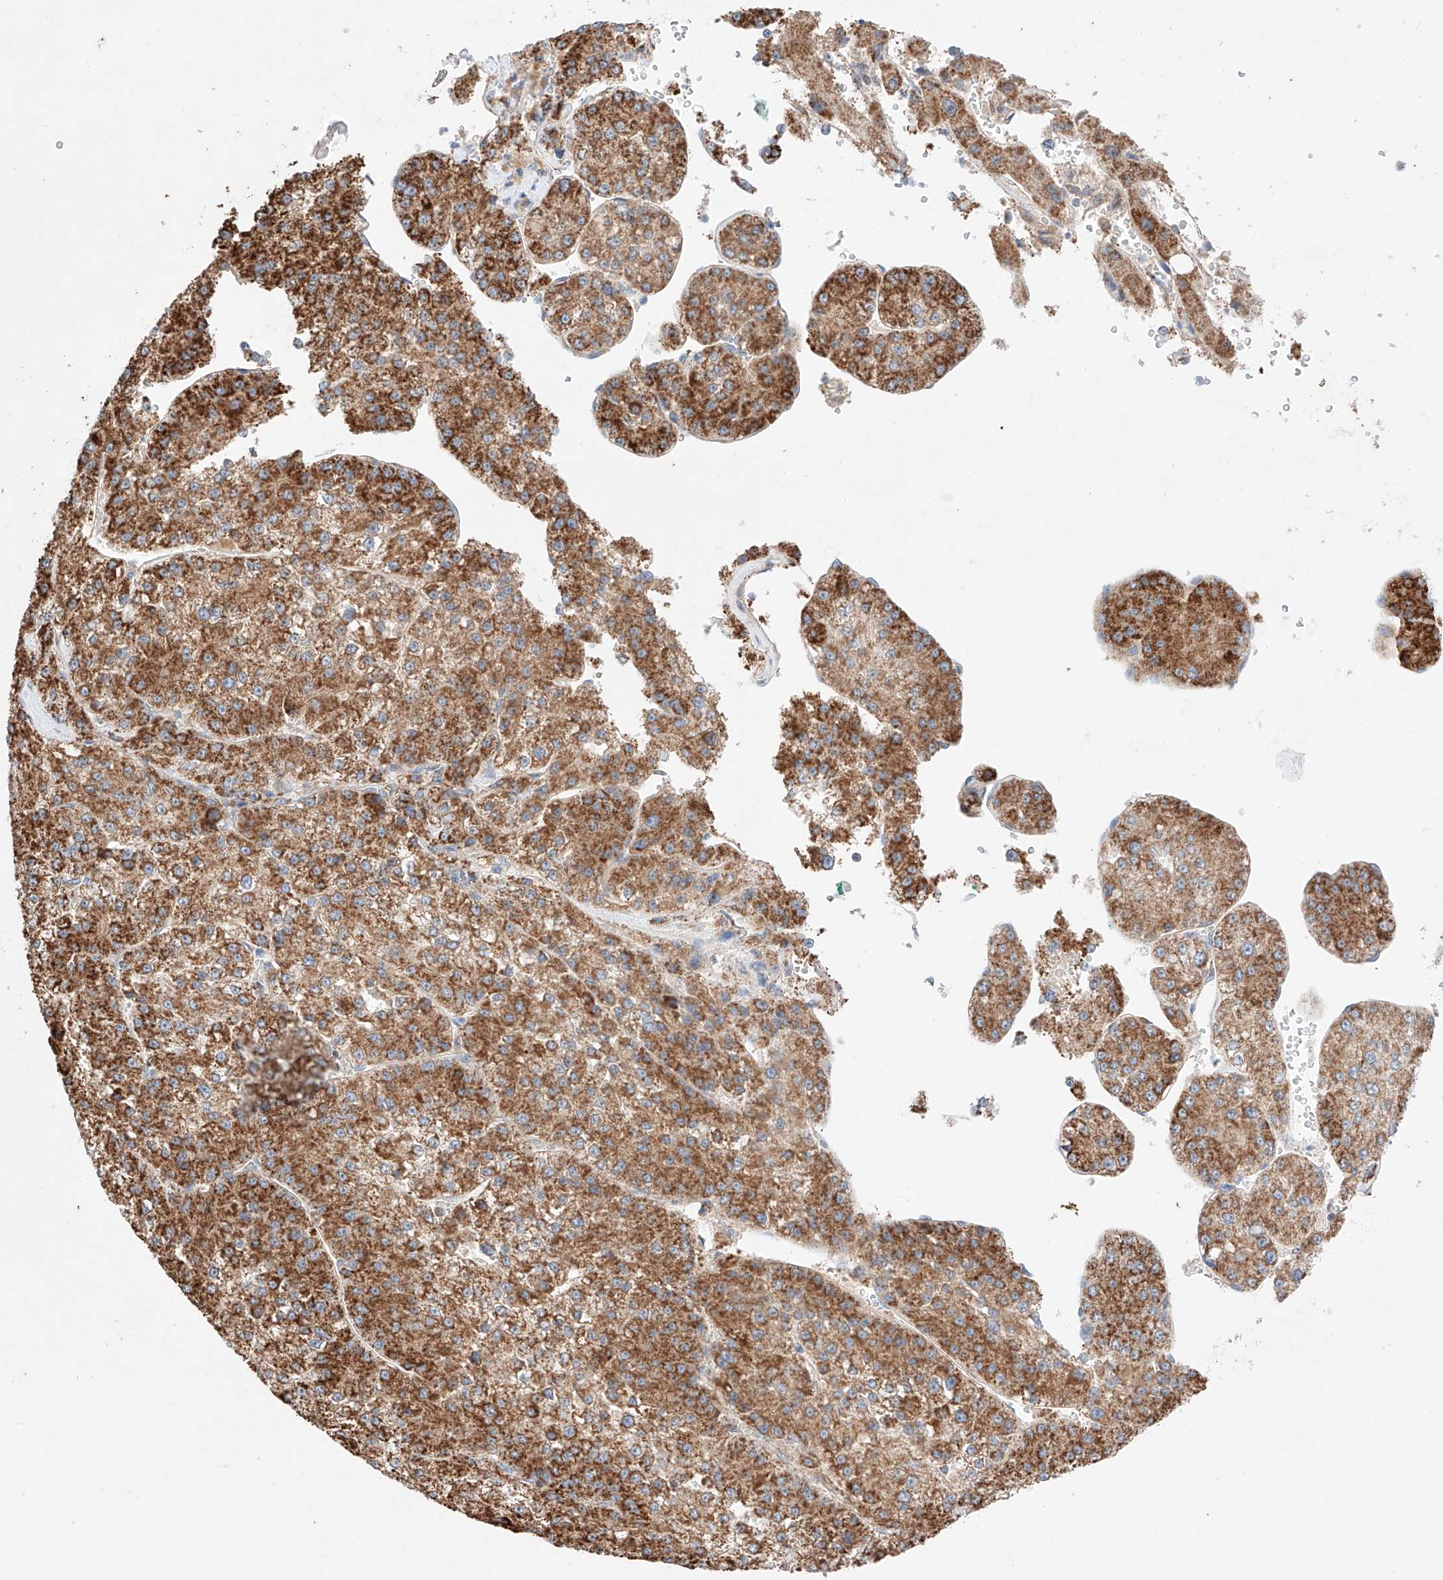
{"staining": {"intensity": "strong", "quantity": ">75%", "location": "cytoplasmic/membranous"}, "tissue": "liver cancer", "cell_type": "Tumor cells", "image_type": "cancer", "snomed": [{"axis": "morphology", "description": "Carcinoma, Hepatocellular, NOS"}, {"axis": "topography", "description": "Liver"}], "caption": "Approximately >75% of tumor cells in human liver cancer (hepatocellular carcinoma) display strong cytoplasmic/membranous protein staining as visualized by brown immunohistochemical staining.", "gene": "KTI12", "patient": {"sex": "female", "age": 73}}